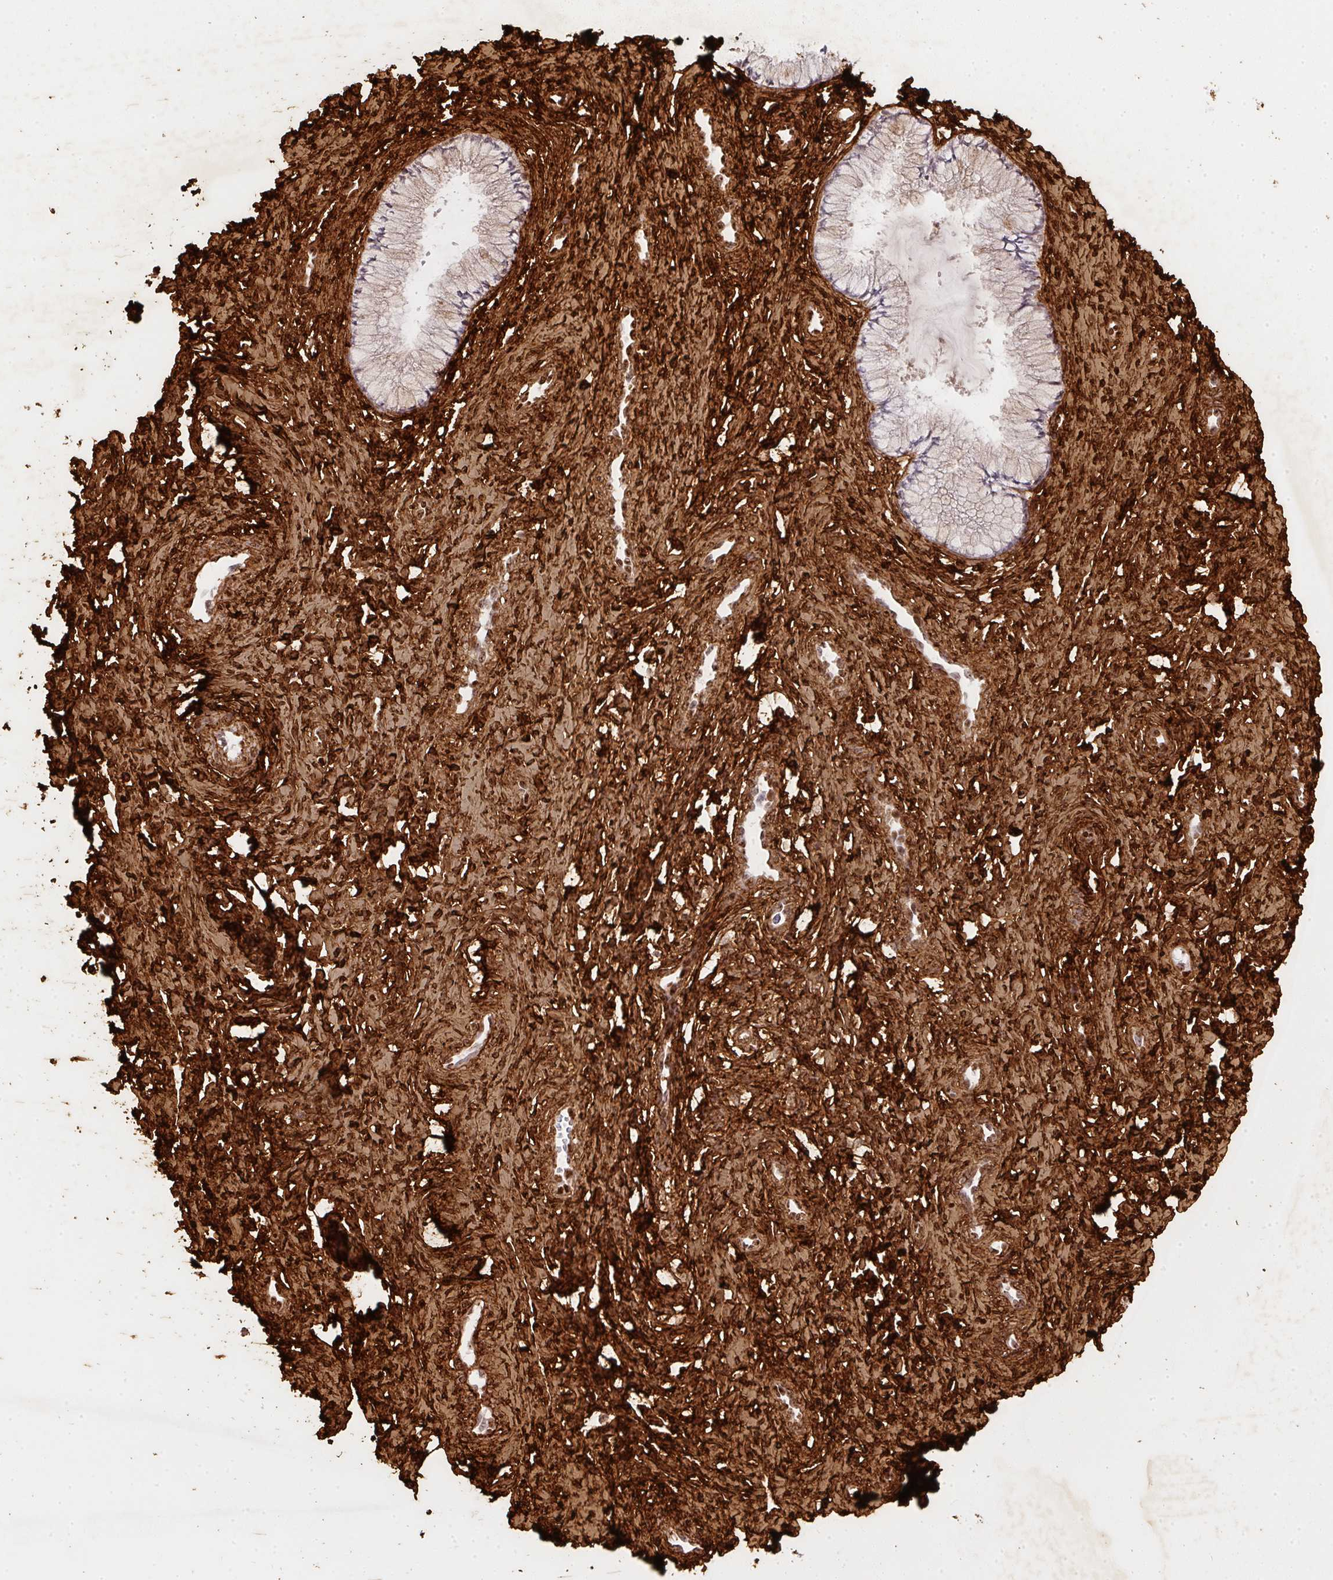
{"staining": {"intensity": "weak", "quantity": "<25%", "location": "cytoplasmic/membranous"}, "tissue": "cervix", "cell_type": "Glandular cells", "image_type": "normal", "snomed": [{"axis": "morphology", "description": "Normal tissue, NOS"}, {"axis": "topography", "description": "Cervix"}], "caption": "There is no significant staining in glandular cells of cervix. (IHC, brightfield microscopy, high magnification).", "gene": "COL3A1", "patient": {"sex": "female", "age": 37}}